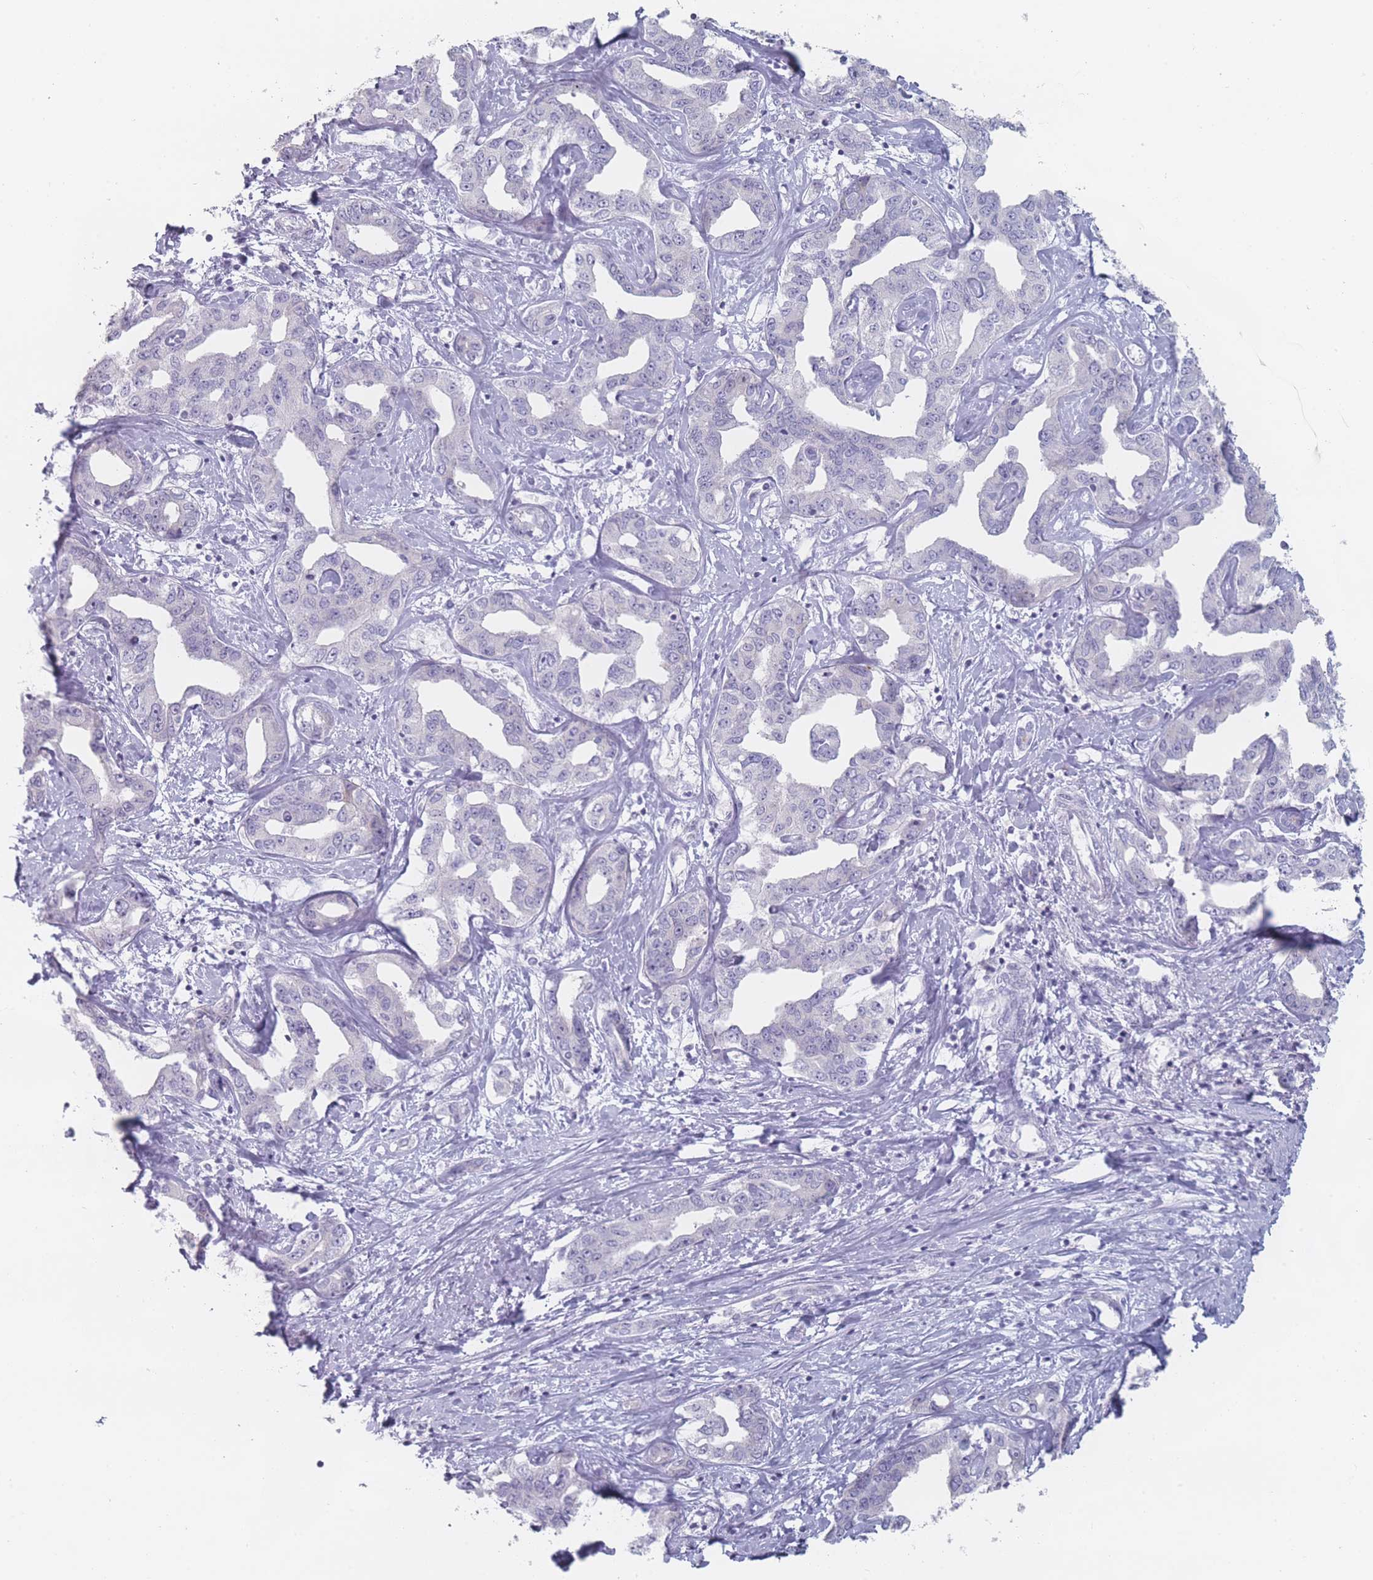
{"staining": {"intensity": "negative", "quantity": "none", "location": "none"}, "tissue": "liver cancer", "cell_type": "Tumor cells", "image_type": "cancer", "snomed": [{"axis": "morphology", "description": "Cholangiocarcinoma"}, {"axis": "topography", "description": "Liver"}], "caption": "Image shows no significant protein staining in tumor cells of liver cholangiocarcinoma.", "gene": "RNF4", "patient": {"sex": "male", "age": 59}}